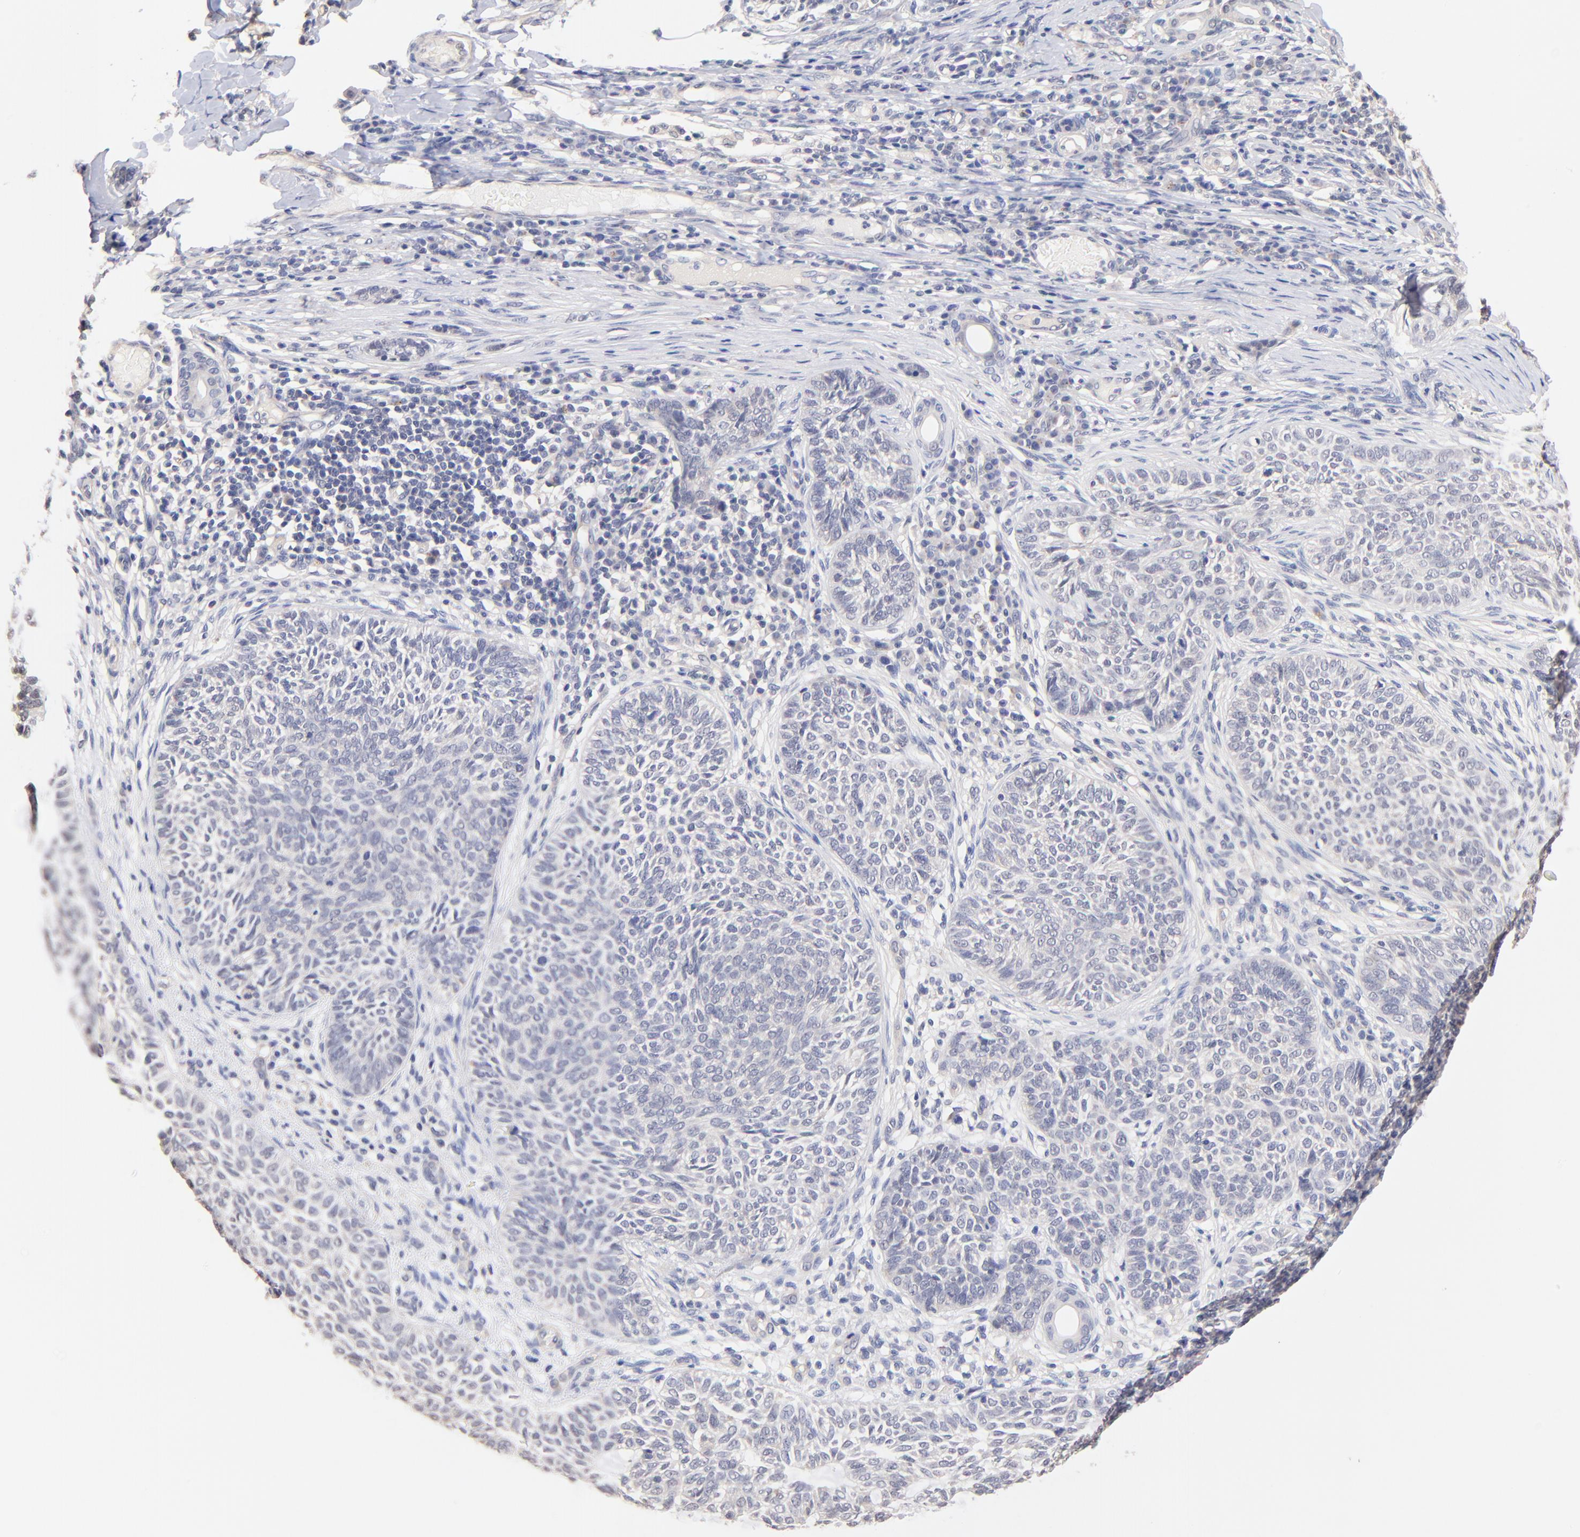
{"staining": {"intensity": "negative", "quantity": "none", "location": "none"}, "tissue": "skin cancer", "cell_type": "Tumor cells", "image_type": "cancer", "snomed": [{"axis": "morphology", "description": "Basal cell carcinoma"}, {"axis": "topography", "description": "Skin"}], "caption": "Protein analysis of skin basal cell carcinoma demonstrates no significant positivity in tumor cells.", "gene": "RIBC2", "patient": {"sex": "male", "age": 87}}